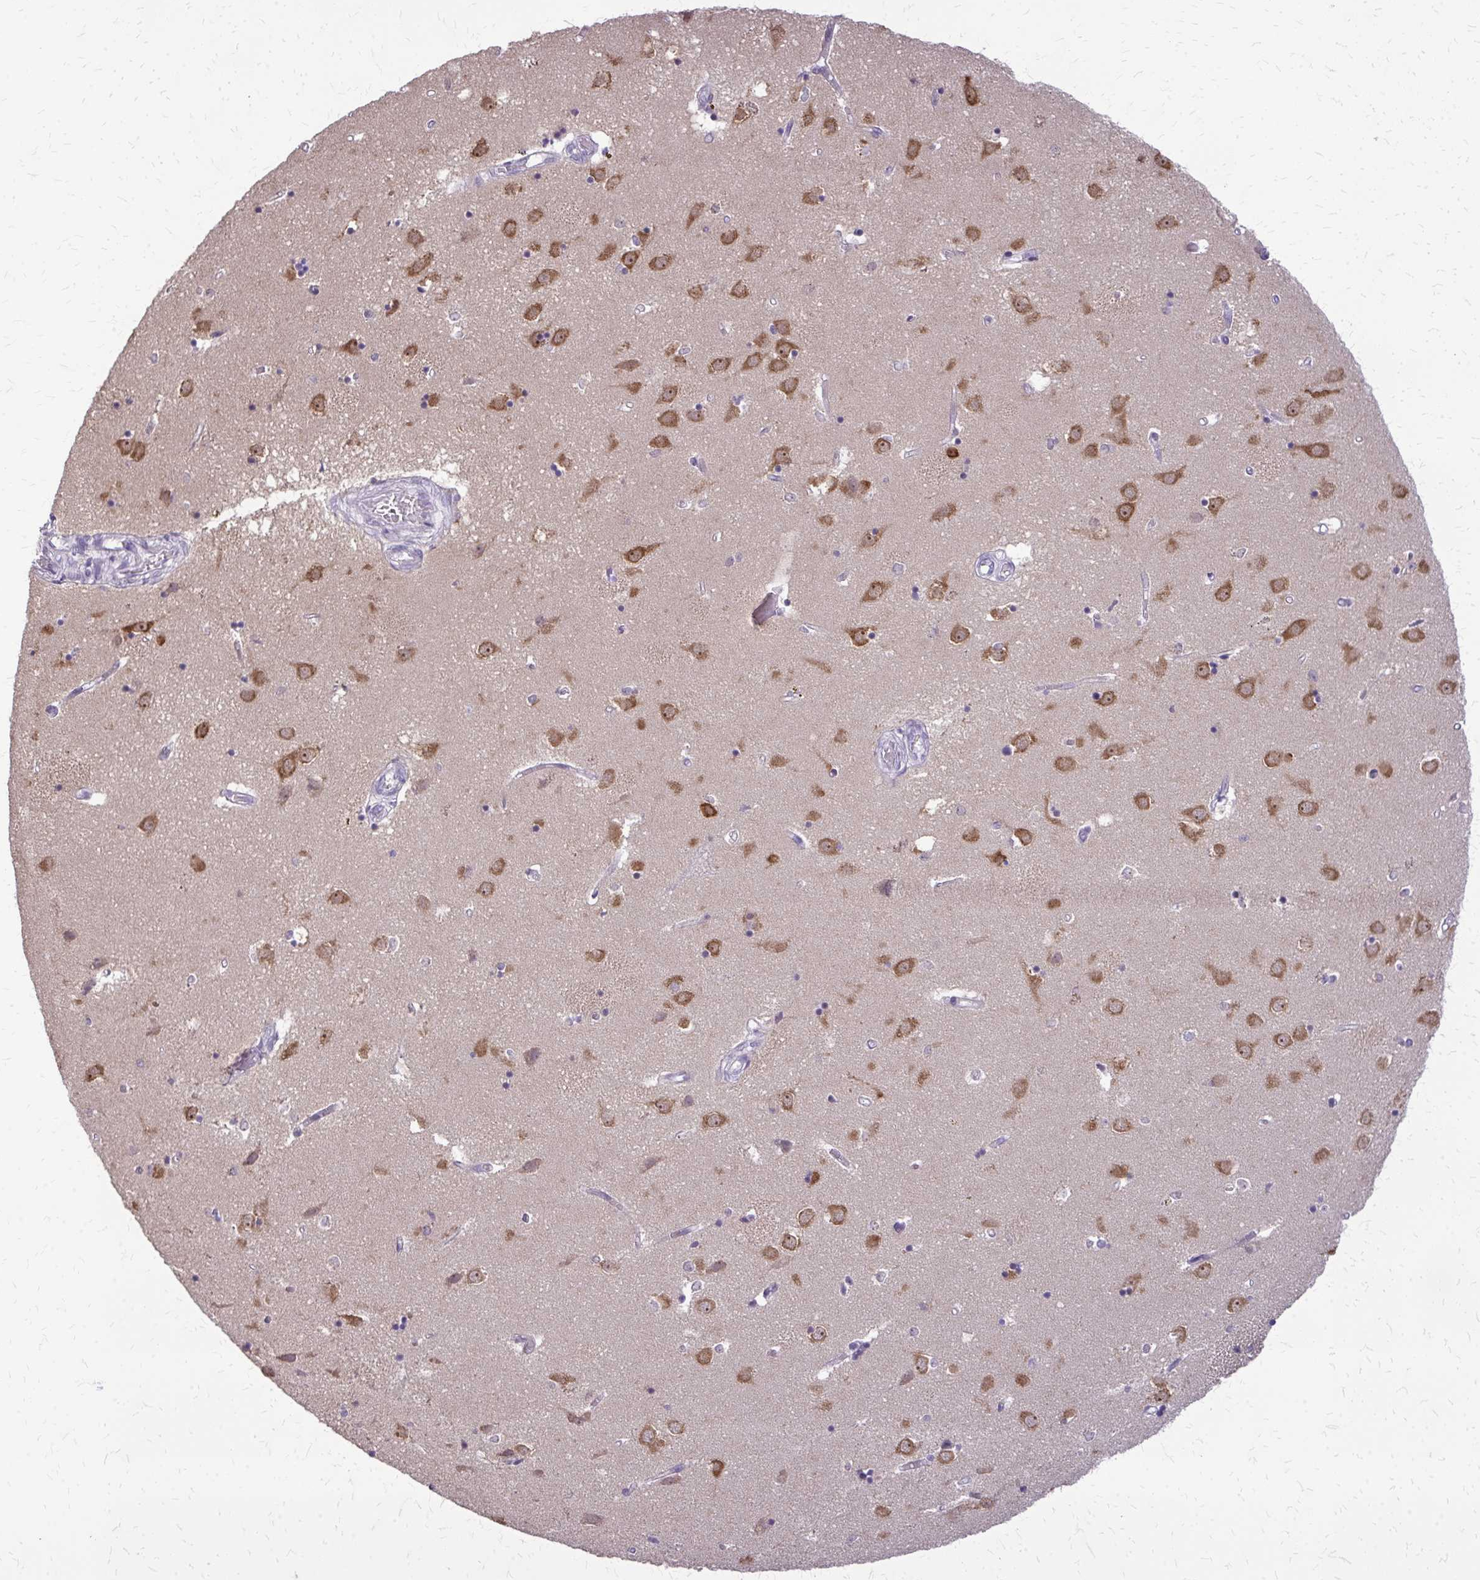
{"staining": {"intensity": "negative", "quantity": "none", "location": "none"}, "tissue": "caudate", "cell_type": "Glial cells", "image_type": "normal", "snomed": [{"axis": "morphology", "description": "Normal tissue, NOS"}, {"axis": "topography", "description": "Lateral ventricle wall"}], "caption": "Immunohistochemistry (IHC) of benign human caudate exhibits no positivity in glial cells.", "gene": "PLCB1", "patient": {"sex": "male", "age": 54}}